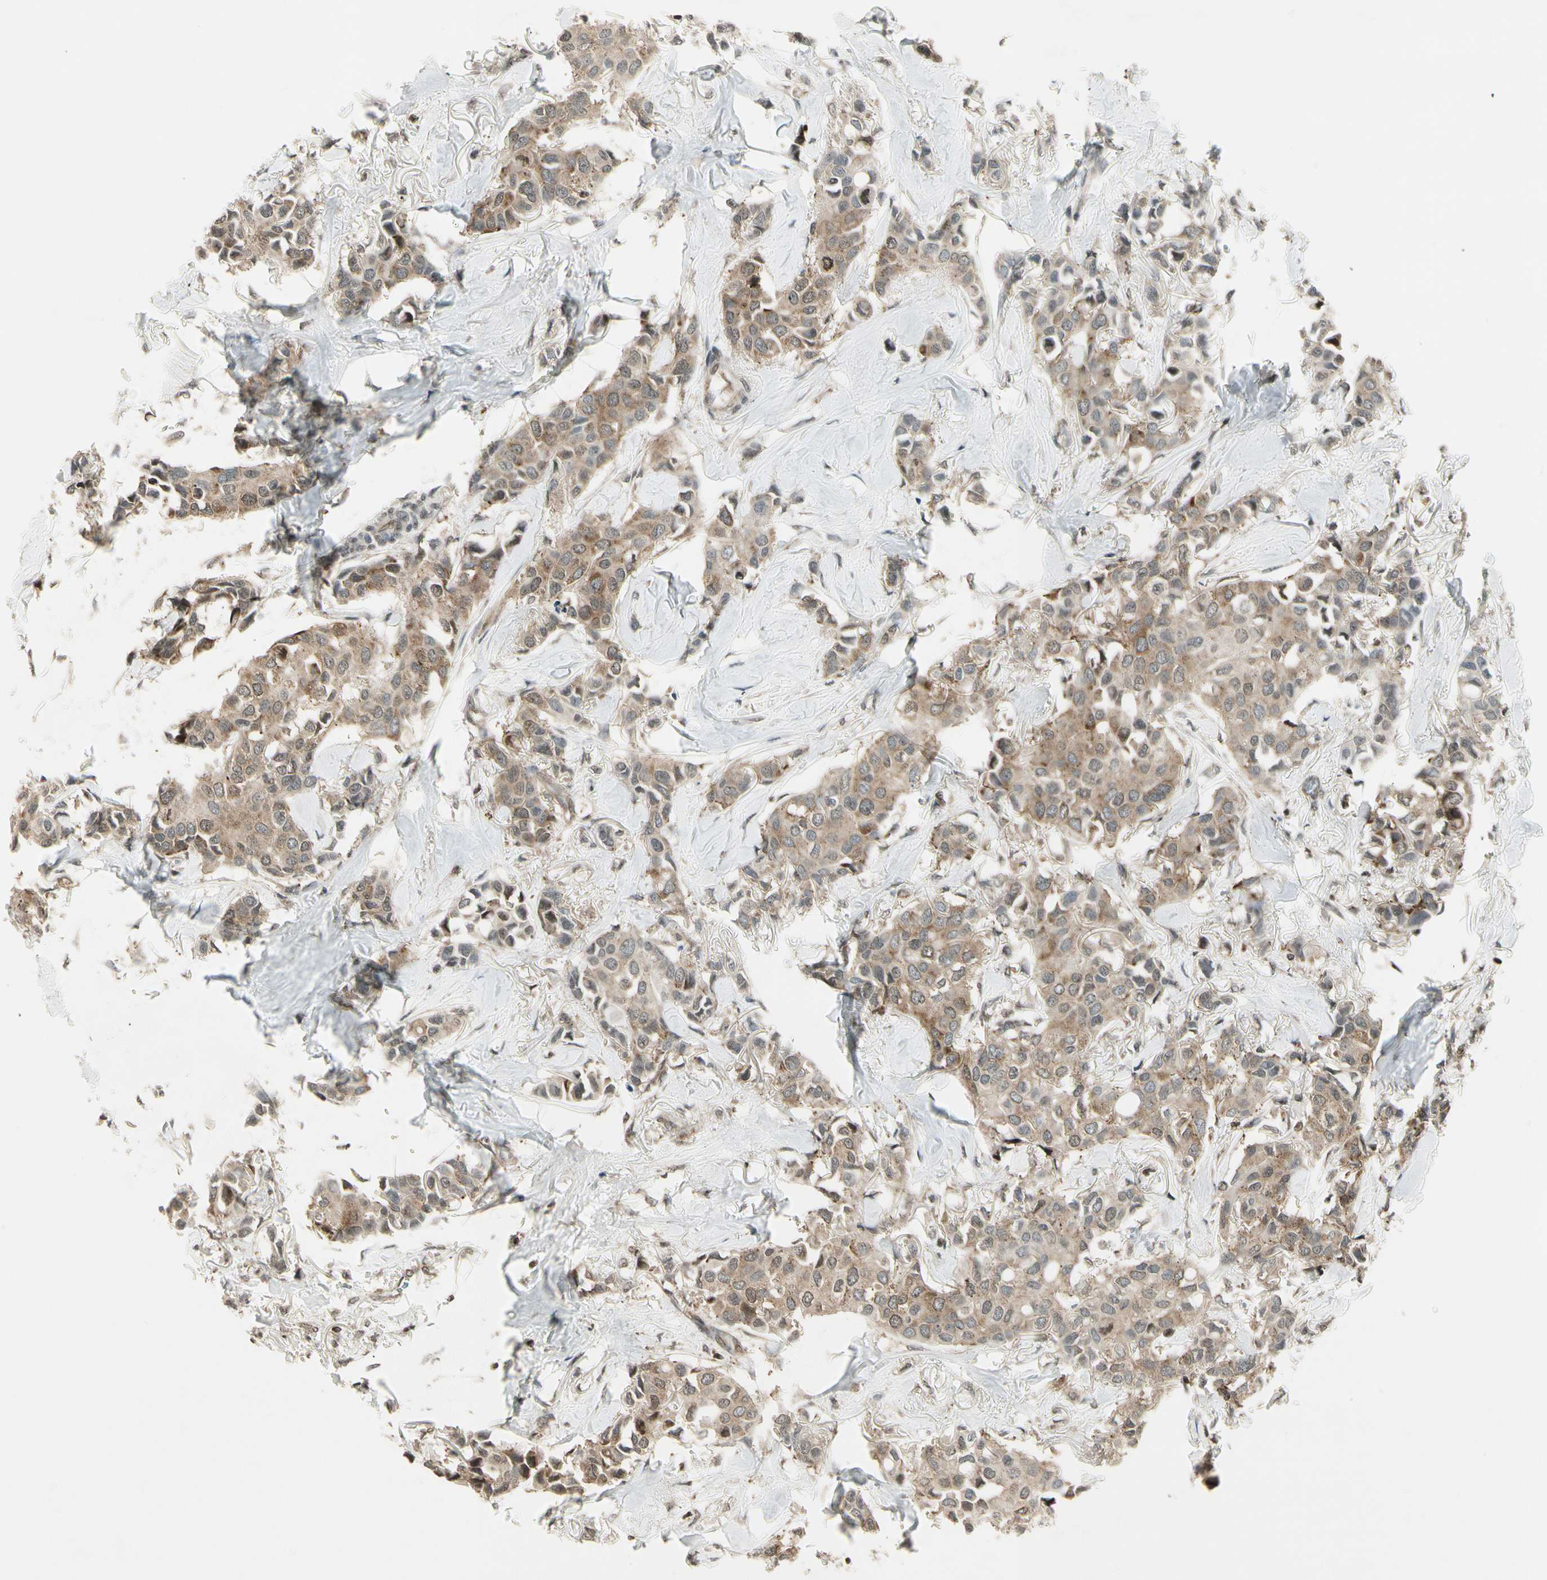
{"staining": {"intensity": "weak", "quantity": ">75%", "location": "cytoplasmic/membranous"}, "tissue": "breast cancer", "cell_type": "Tumor cells", "image_type": "cancer", "snomed": [{"axis": "morphology", "description": "Duct carcinoma"}, {"axis": "topography", "description": "Breast"}], "caption": "IHC staining of invasive ductal carcinoma (breast), which shows low levels of weak cytoplasmic/membranous positivity in approximately >75% of tumor cells indicating weak cytoplasmic/membranous protein positivity. The staining was performed using DAB (3,3'-diaminobenzidine) (brown) for protein detection and nuclei were counterstained in hematoxylin (blue).", "gene": "SMN2", "patient": {"sex": "female", "age": 80}}